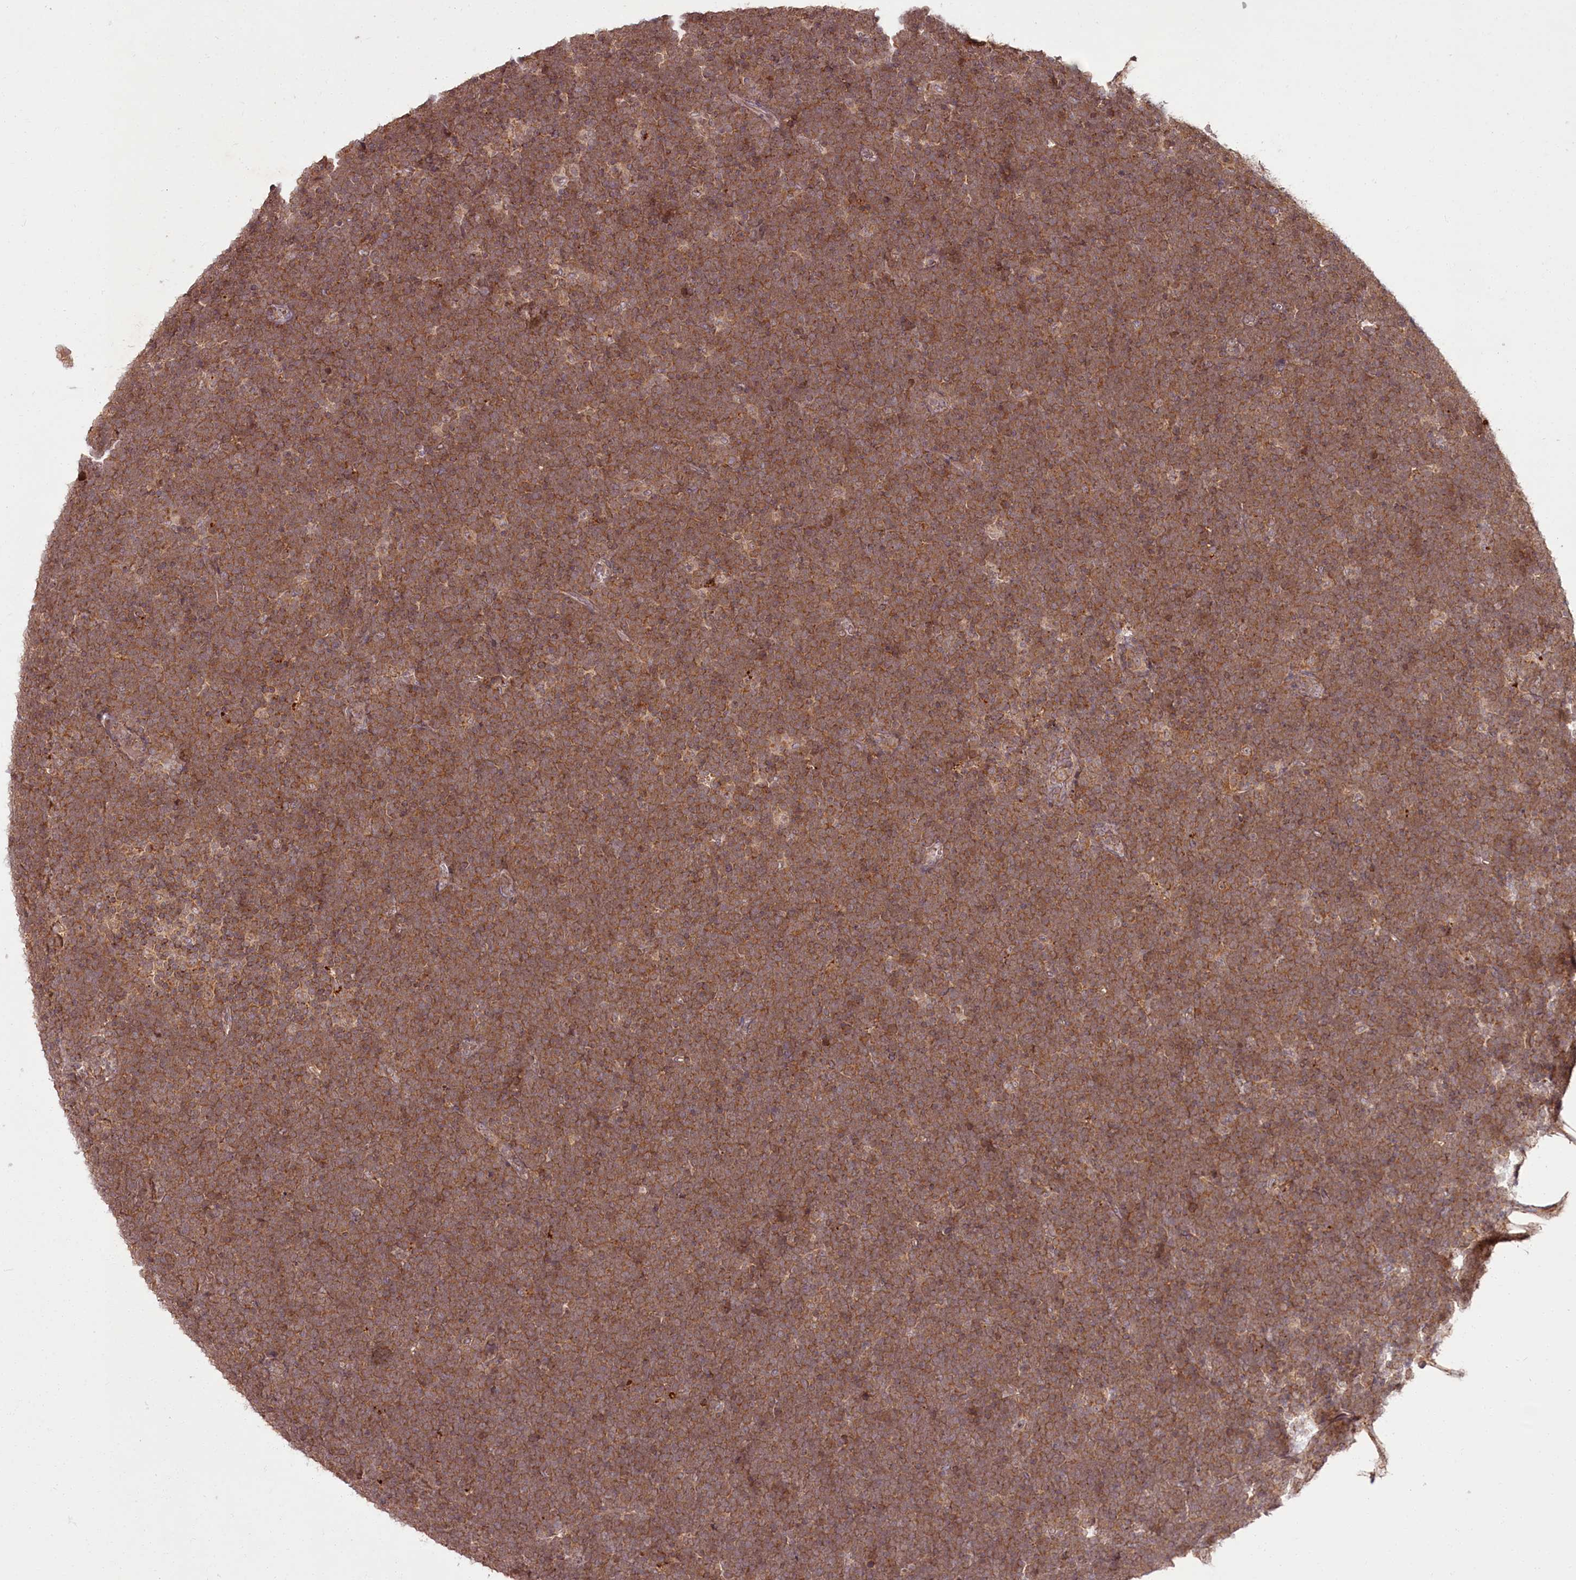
{"staining": {"intensity": "moderate", "quantity": ">75%", "location": "cytoplasmic/membranous"}, "tissue": "lymphoma", "cell_type": "Tumor cells", "image_type": "cancer", "snomed": [{"axis": "morphology", "description": "Malignant lymphoma, non-Hodgkin's type, High grade"}, {"axis": "topography", "description": "Lymph node"}], "caption": "High-grade malignant lymphoma, non-Hodgkin's type was stained to show a protein in brown. There is medium levels of moderate cytoplasmic/membranous expression in about >75% of tumor cells. Nuclei are stained in blue.", "gene": "PCBP2", "patient": {"sex": "male", "age": 13}}